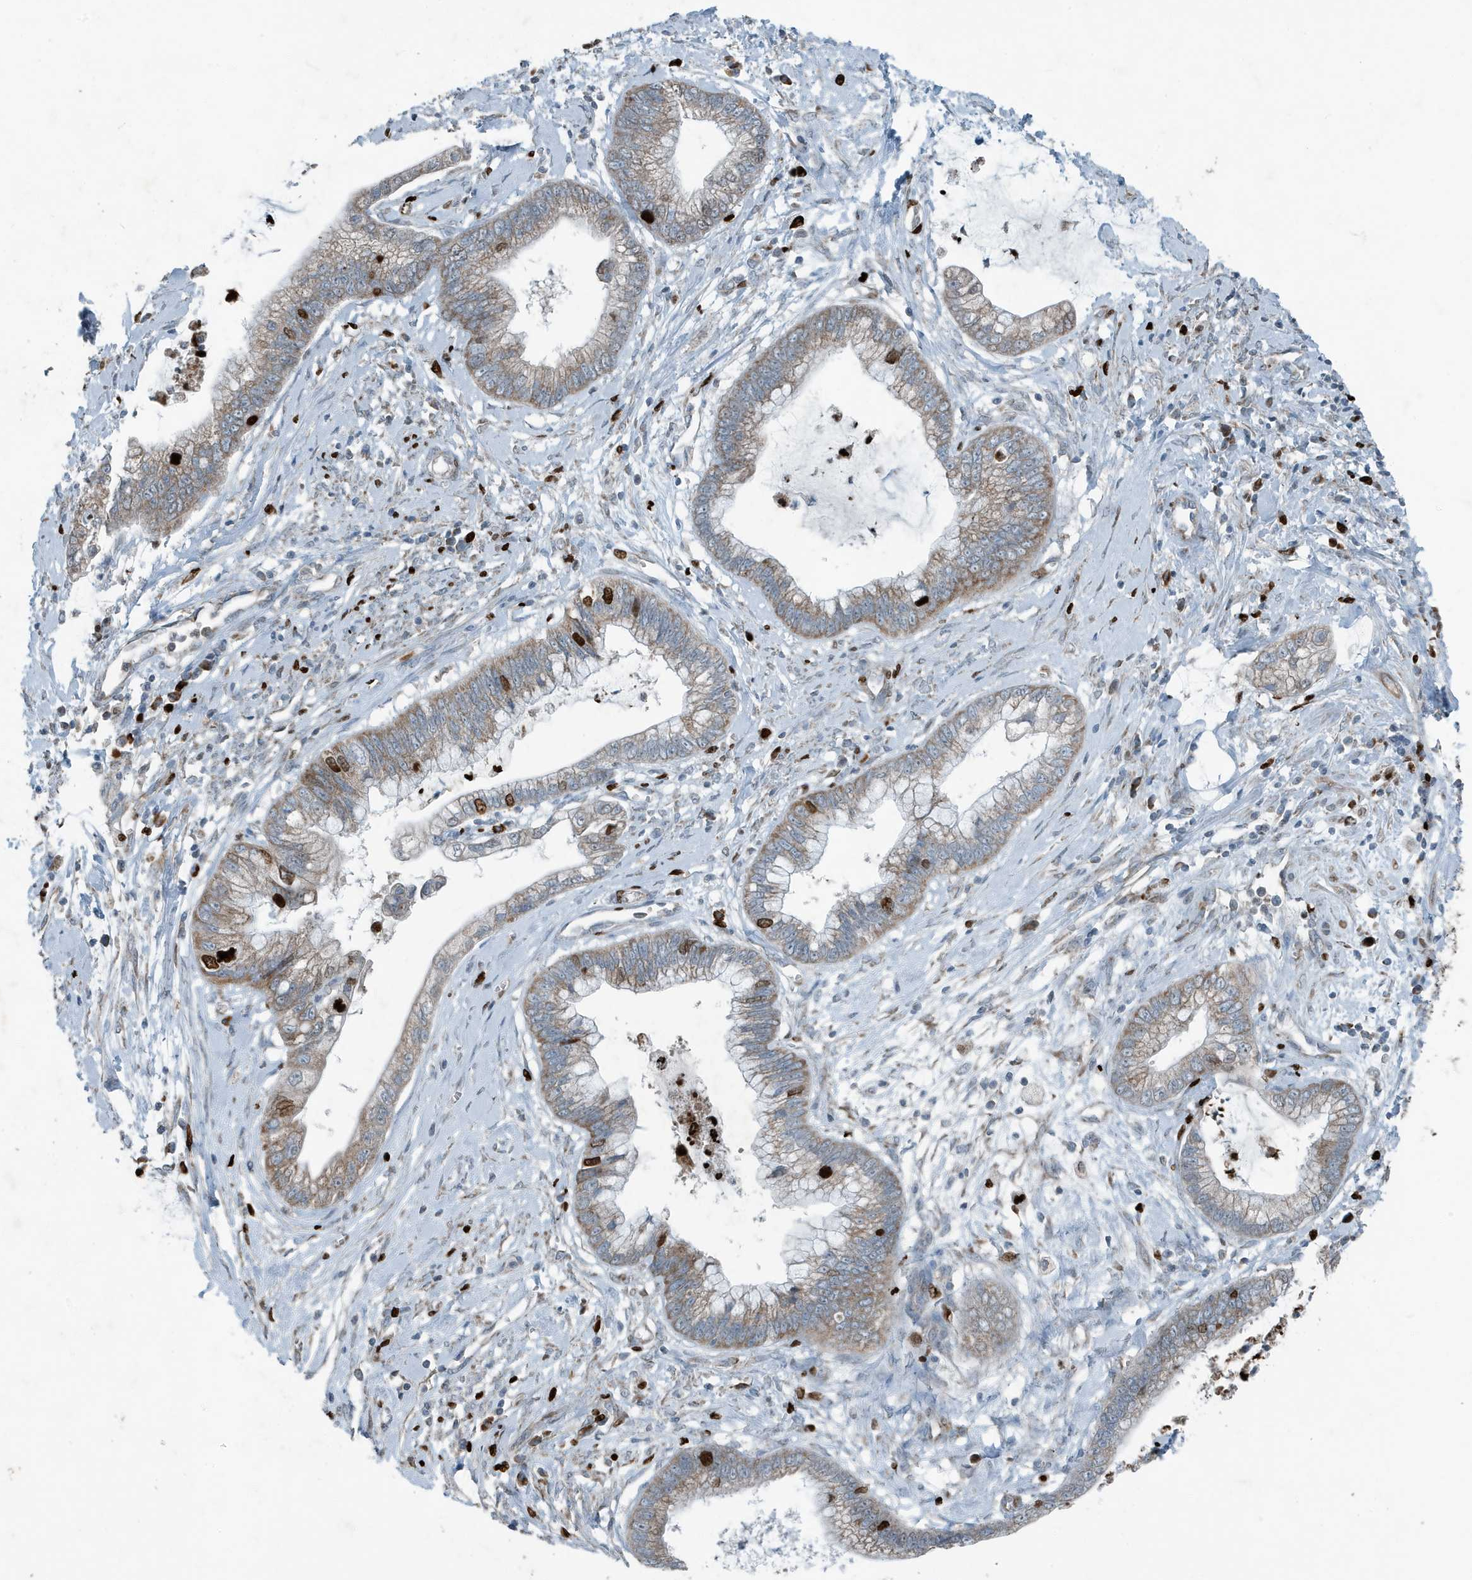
{"staining": {"intensity": "weak", "quantity": ">75%", "location": "cytoplasmic/membranous"}, "tissue": "cervical cancer", "cell_type": "Tumor cells", "image_type": "cancer", "snomed": [{"axis": "morphology", "description": "Adenocarcinoma, NOS"}, {"axis": "topography", "description": "Cervix"}], "caption": "This is a micrograph of IHC staining of cervical cancer (adenocarcinoma), which shows weak expression in the cytoplasmic/membranous of tumor cells.", "gene": "MT-CYB", "patient": {"sex": "female", "age": 44}}